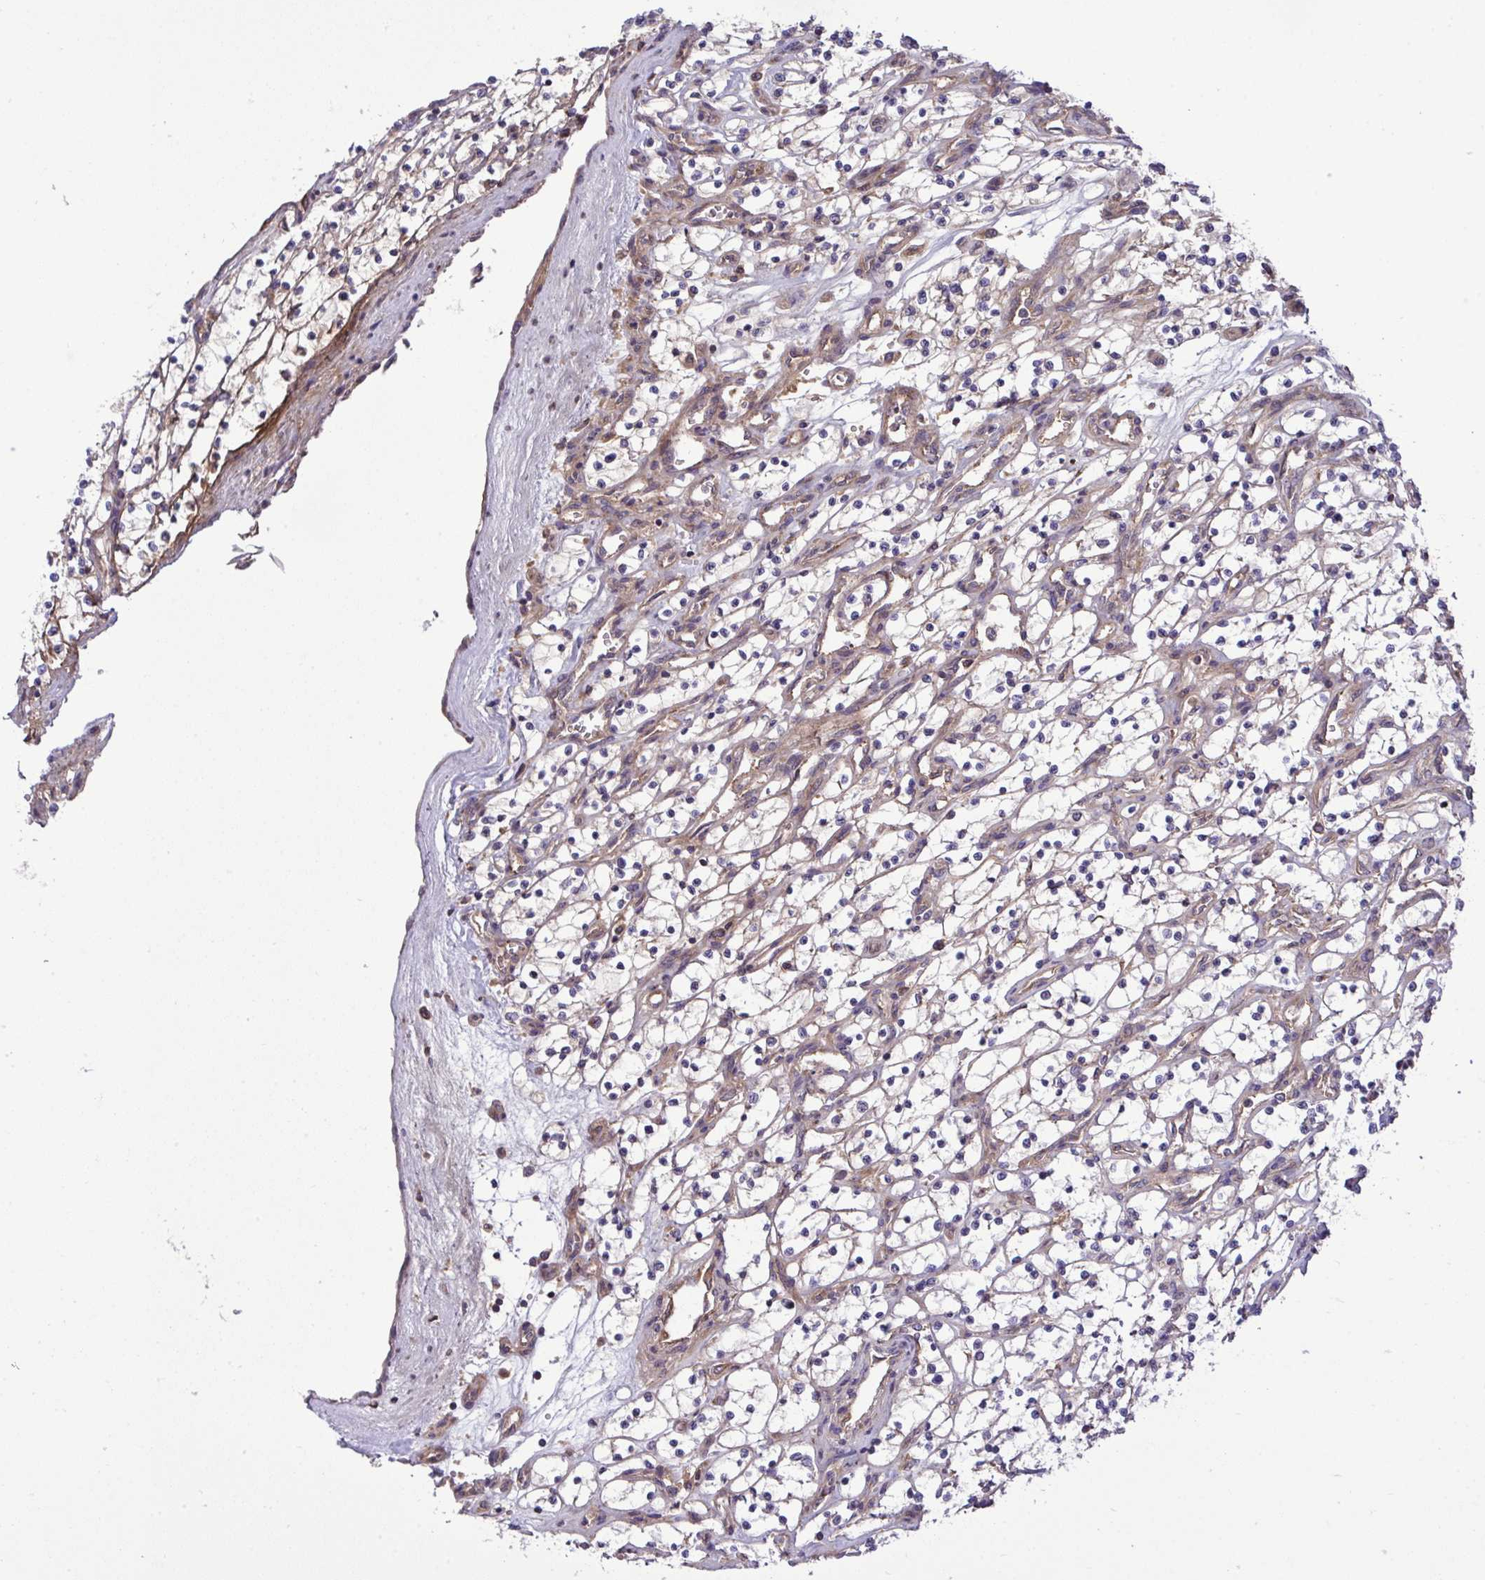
{"staining": {"intensity": "negative", "quantity": "none", "location": "none"}, "tissue": "renal cancer", "cell_type": "Tumor cells", "image_type": "cancer", "snomed": [{"axis": "morphology", "description": "Adenocarcinoma, NOS"}, {"axis": "topography", "description": "Kidney"}], "caption": "Human renal adenocarcinoma stained for a protein using immunohistochemistry (IHC) demonstrates no expression in tumor cells.", "gene": "GRB14", "patient": {"sex": "female", "age": 69}}